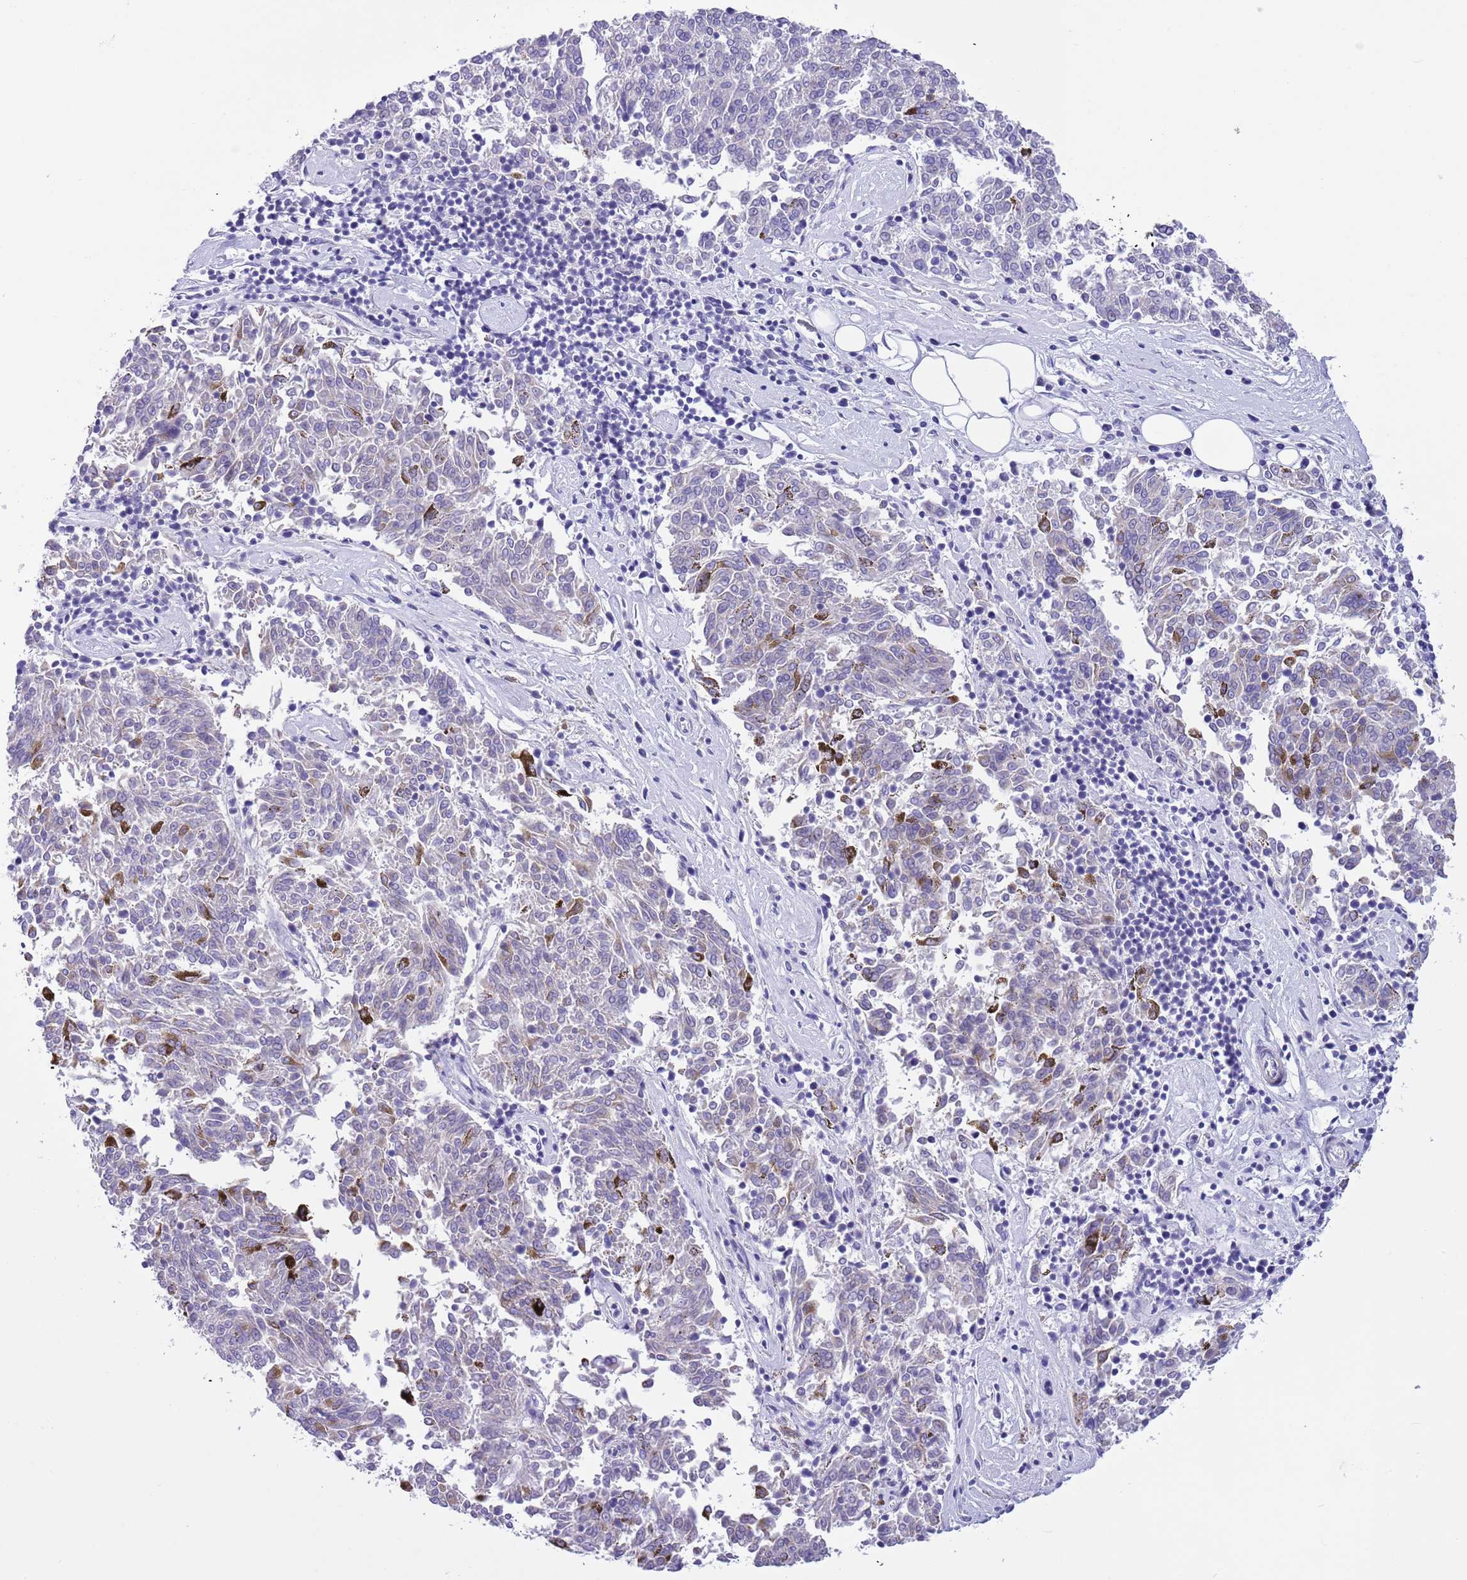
{"staining": {"intensity": "negative", "quantity": "none", "location": "none"}, "tissue": "melanoma", "cell_type": "Tumor cells", "image_type": "cancer", "snomed": [{"axis": "morphology", "description": "Malignant melanoma, NOS"}, {"axis": "topography", "description": "Skin"}], "caption": "DAB immunohistochemical staining of human melanoma demonstrates no significant expression in tumor cells.", "gene": "NET1", "patient": {"sex": "female", "age": 72}}